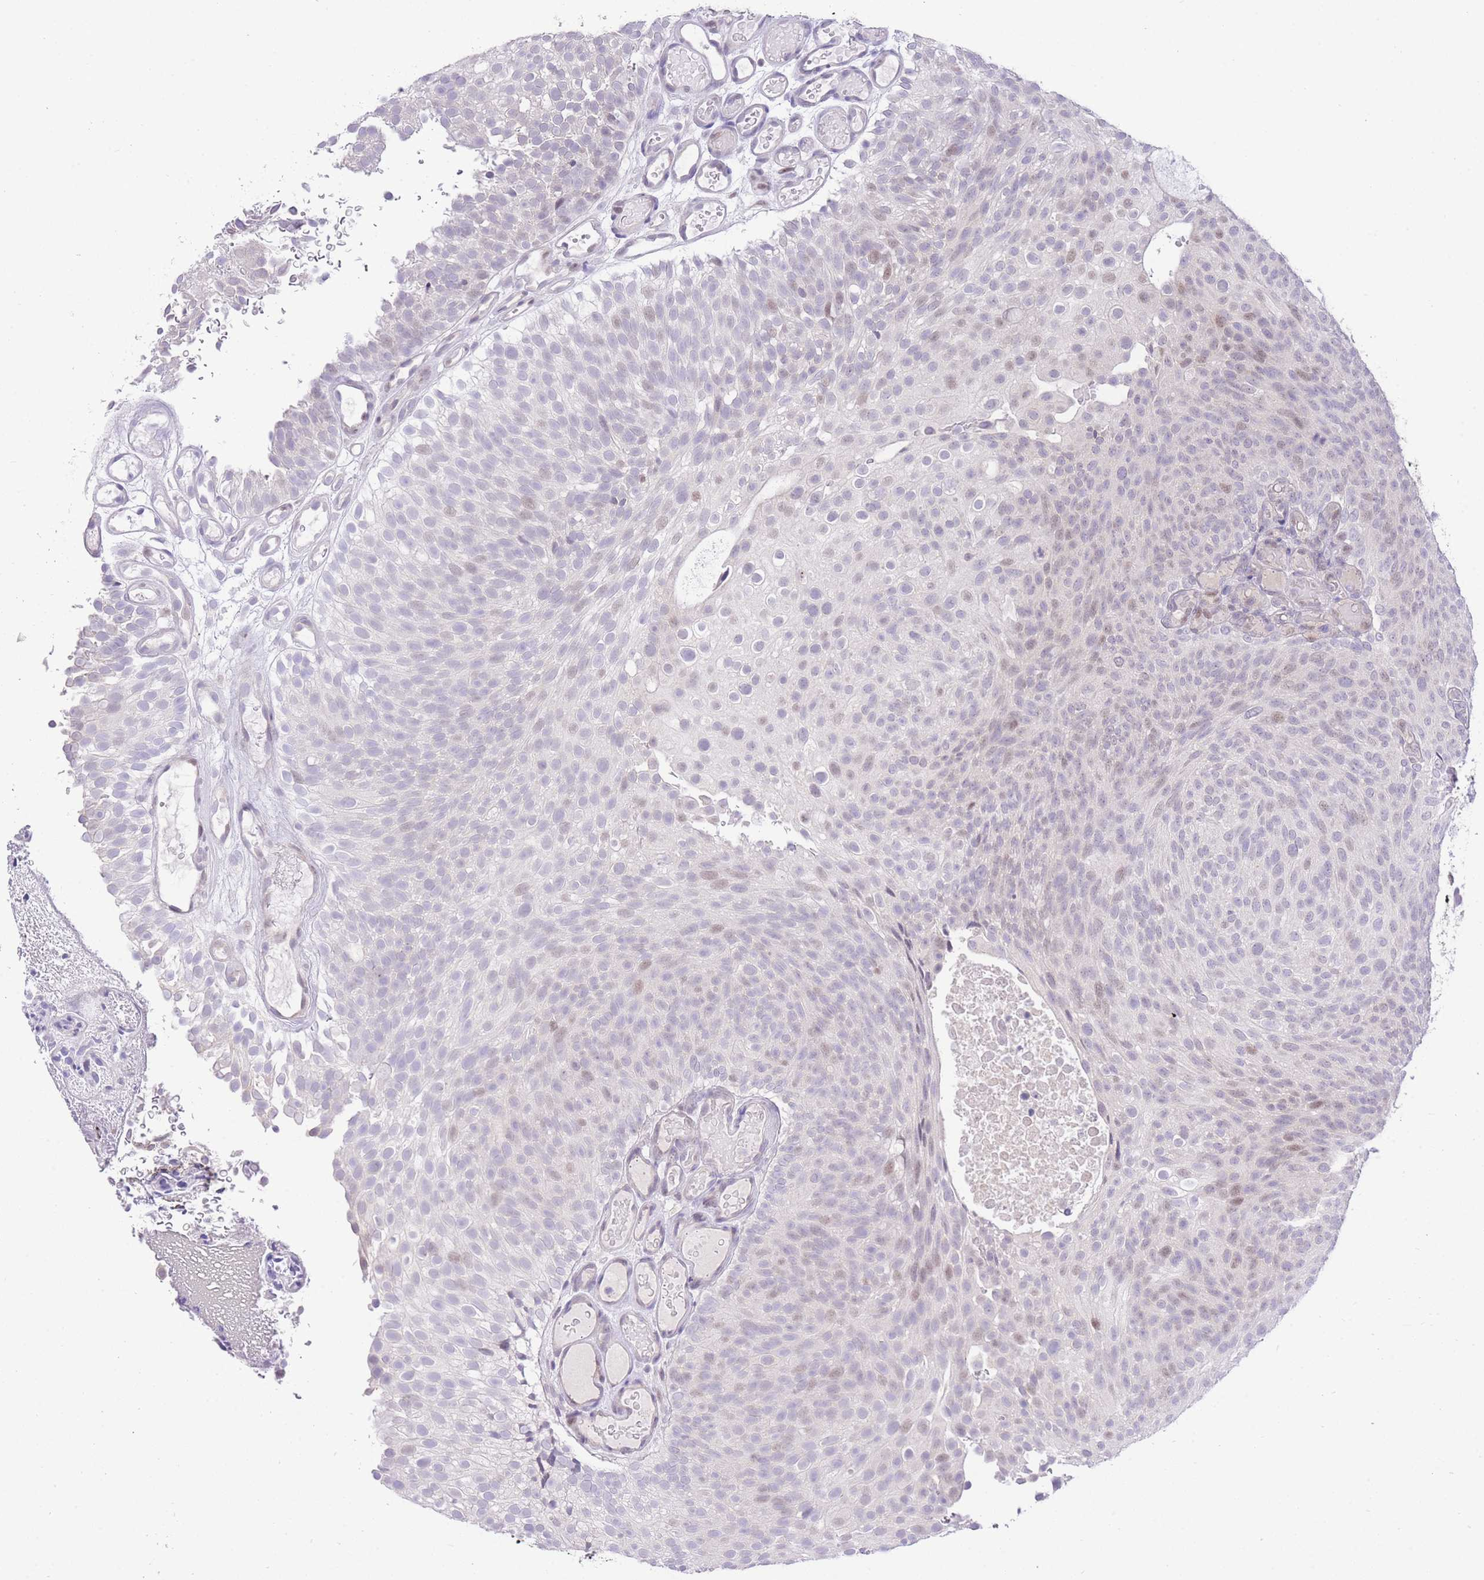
{"staining": {"intensity": "negative", "quantity": "none", "location": "none"}, "tissue": "urothelial cancer", "cell_type": "Tumor cells", "image_type": "cancer", "snomed": [{"axis": "morphology", "description": "Urothelial carcinoma, Low grade"}, {"axis": "topography", "description": "Urinary bladder"}], "caption": "Human low-grade urothelial carcinoma stained for a protein using IHC exhibits no expression in tumor cells.", "gene": "STK39", "patient": {"sex": "male", "age": 78}}